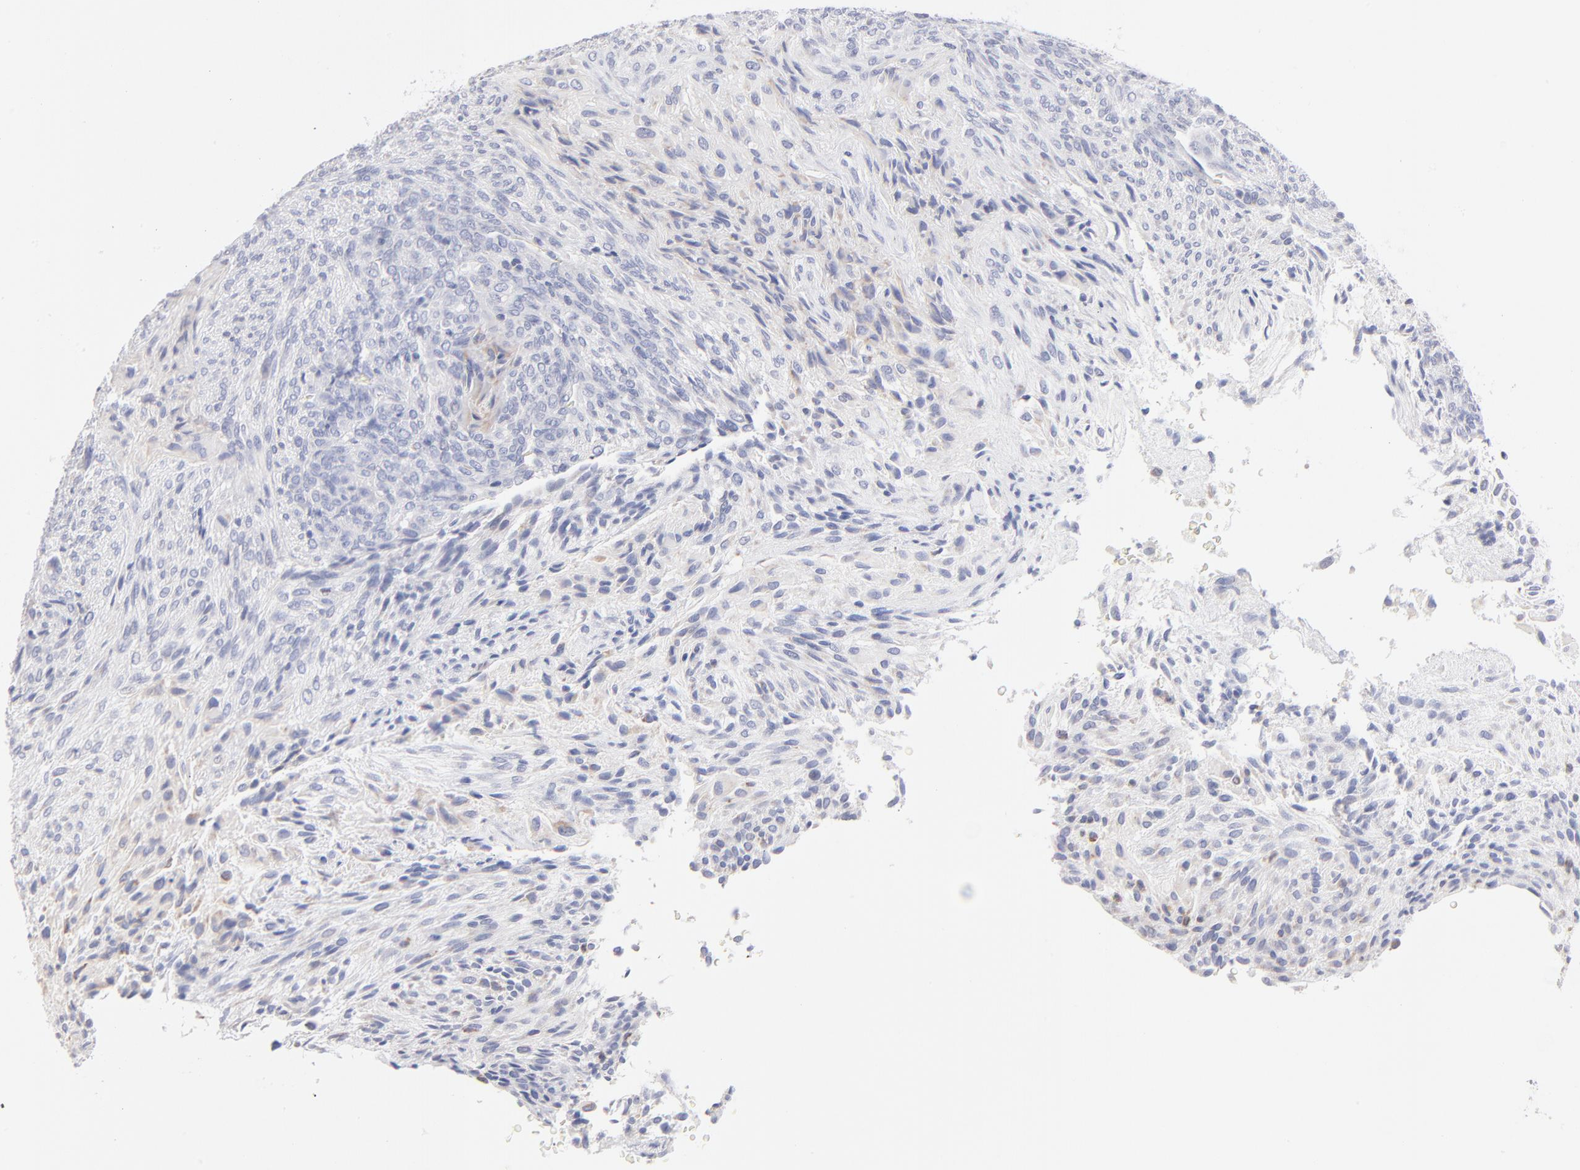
{"staining": {"intensity": "weak", "quantity": "<25%", "location": "cytoplasmic/membranous"}, "tissue": "glioma", "cell_type": "Tumor cells", "image_type": "cancer", "snomed": [{"axis": "morphology", "description": "Glioma, malignant, High grade"}, {"axis": "topography", "description": "Cerebral cortex"}], "caption": "This is an IHC photomicrograph of human malignant glioma (high-grade). There is no expression in tumor cells.", "gene": "TST", "patient": {"sex": "female", "age": 55}}